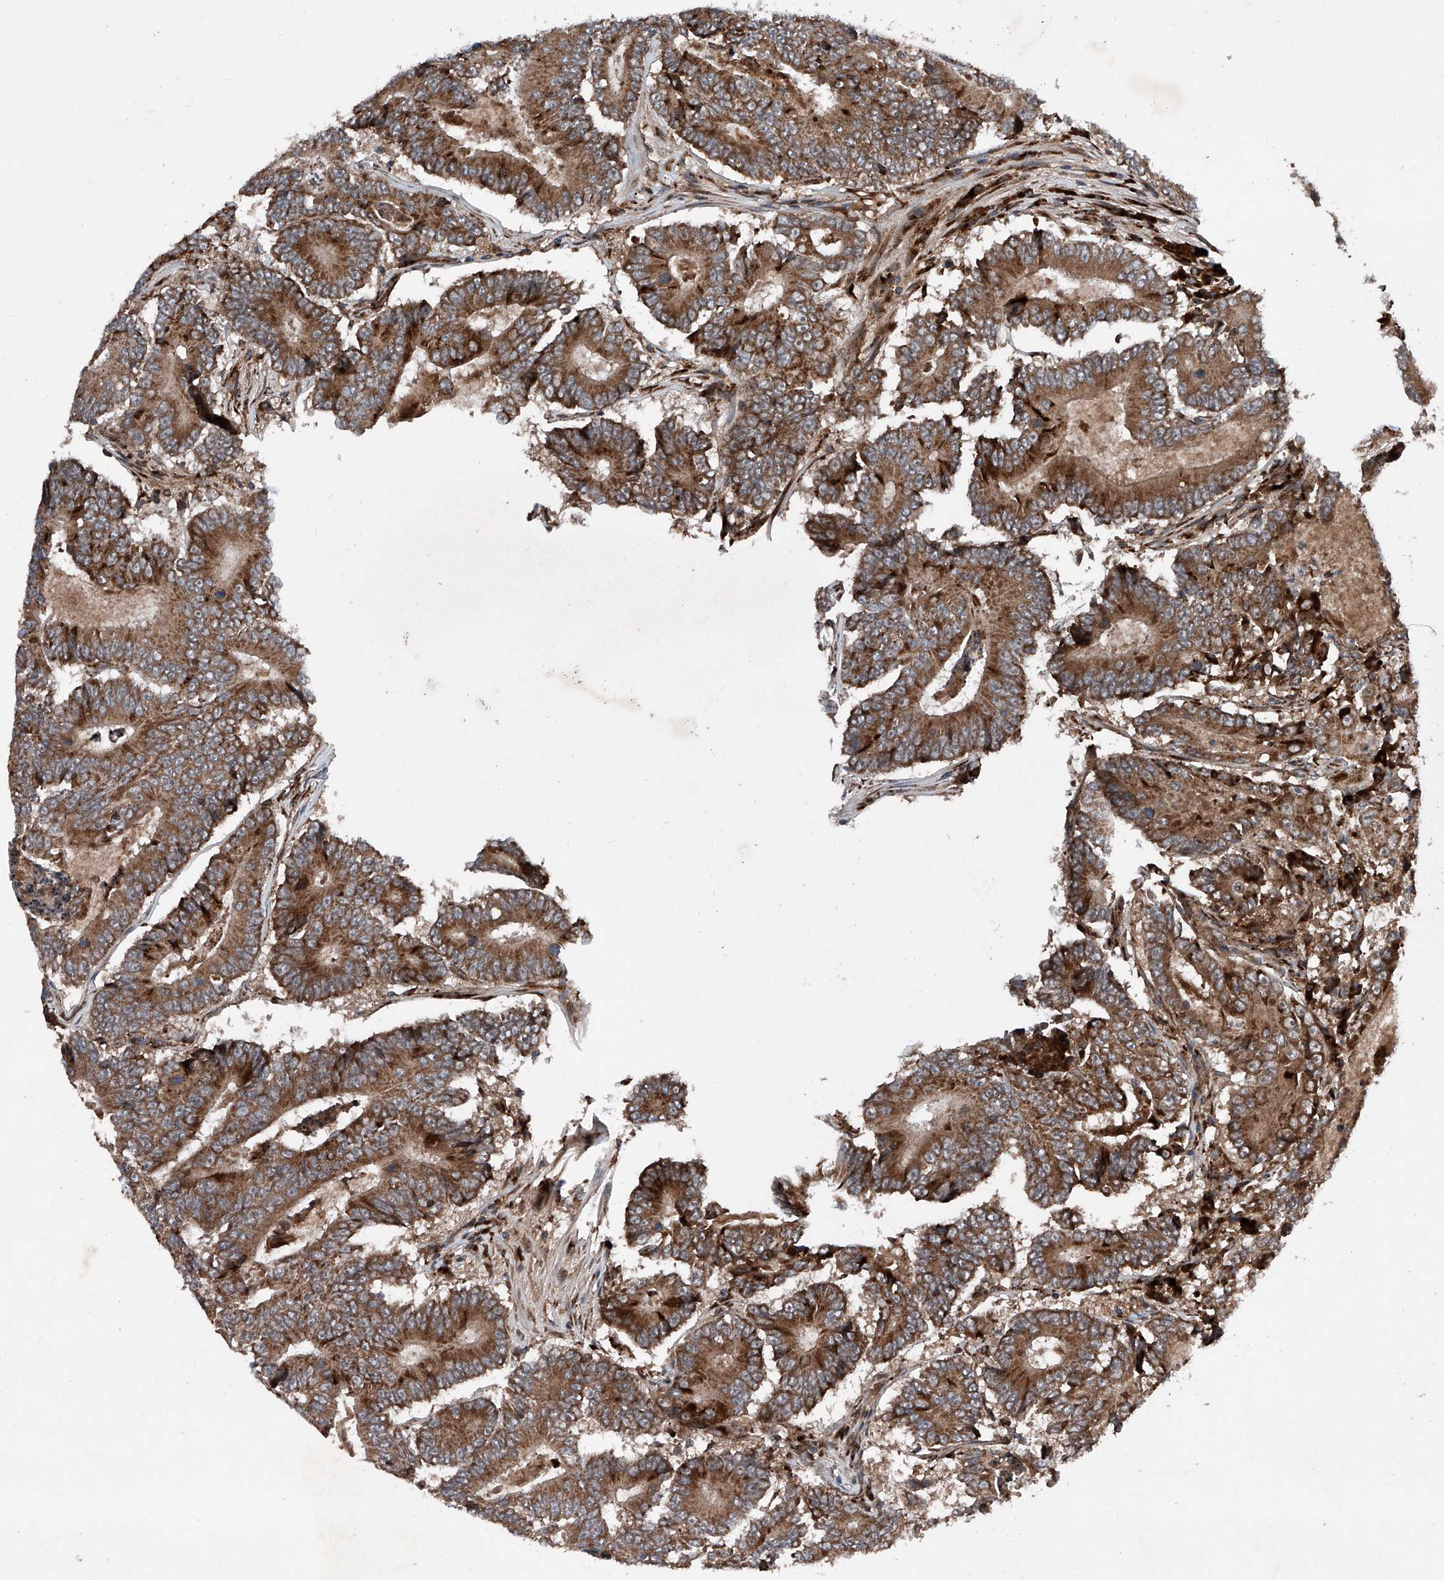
{"staining": {"intensity": "strong", "quantity": ">75%", "location": "cytoplasmic/membranous"}, "tissue": "colorectal cancer", "cell_type": "Tumor cells", "image_type": "cancer", "snomed": [{"axis": "morphology", "description": "Adenocarcinoma, NOS"}, {"axis": "topography", "description": "Colon"}], "caption": "Protein expression analysis of colorectal adenocarcinoma exhibits strong cytoplasmic/membranous positivity in about >75% of tumor cells.", "gene": "DAD1", "patient": {"sex": "male", "age": 83}}